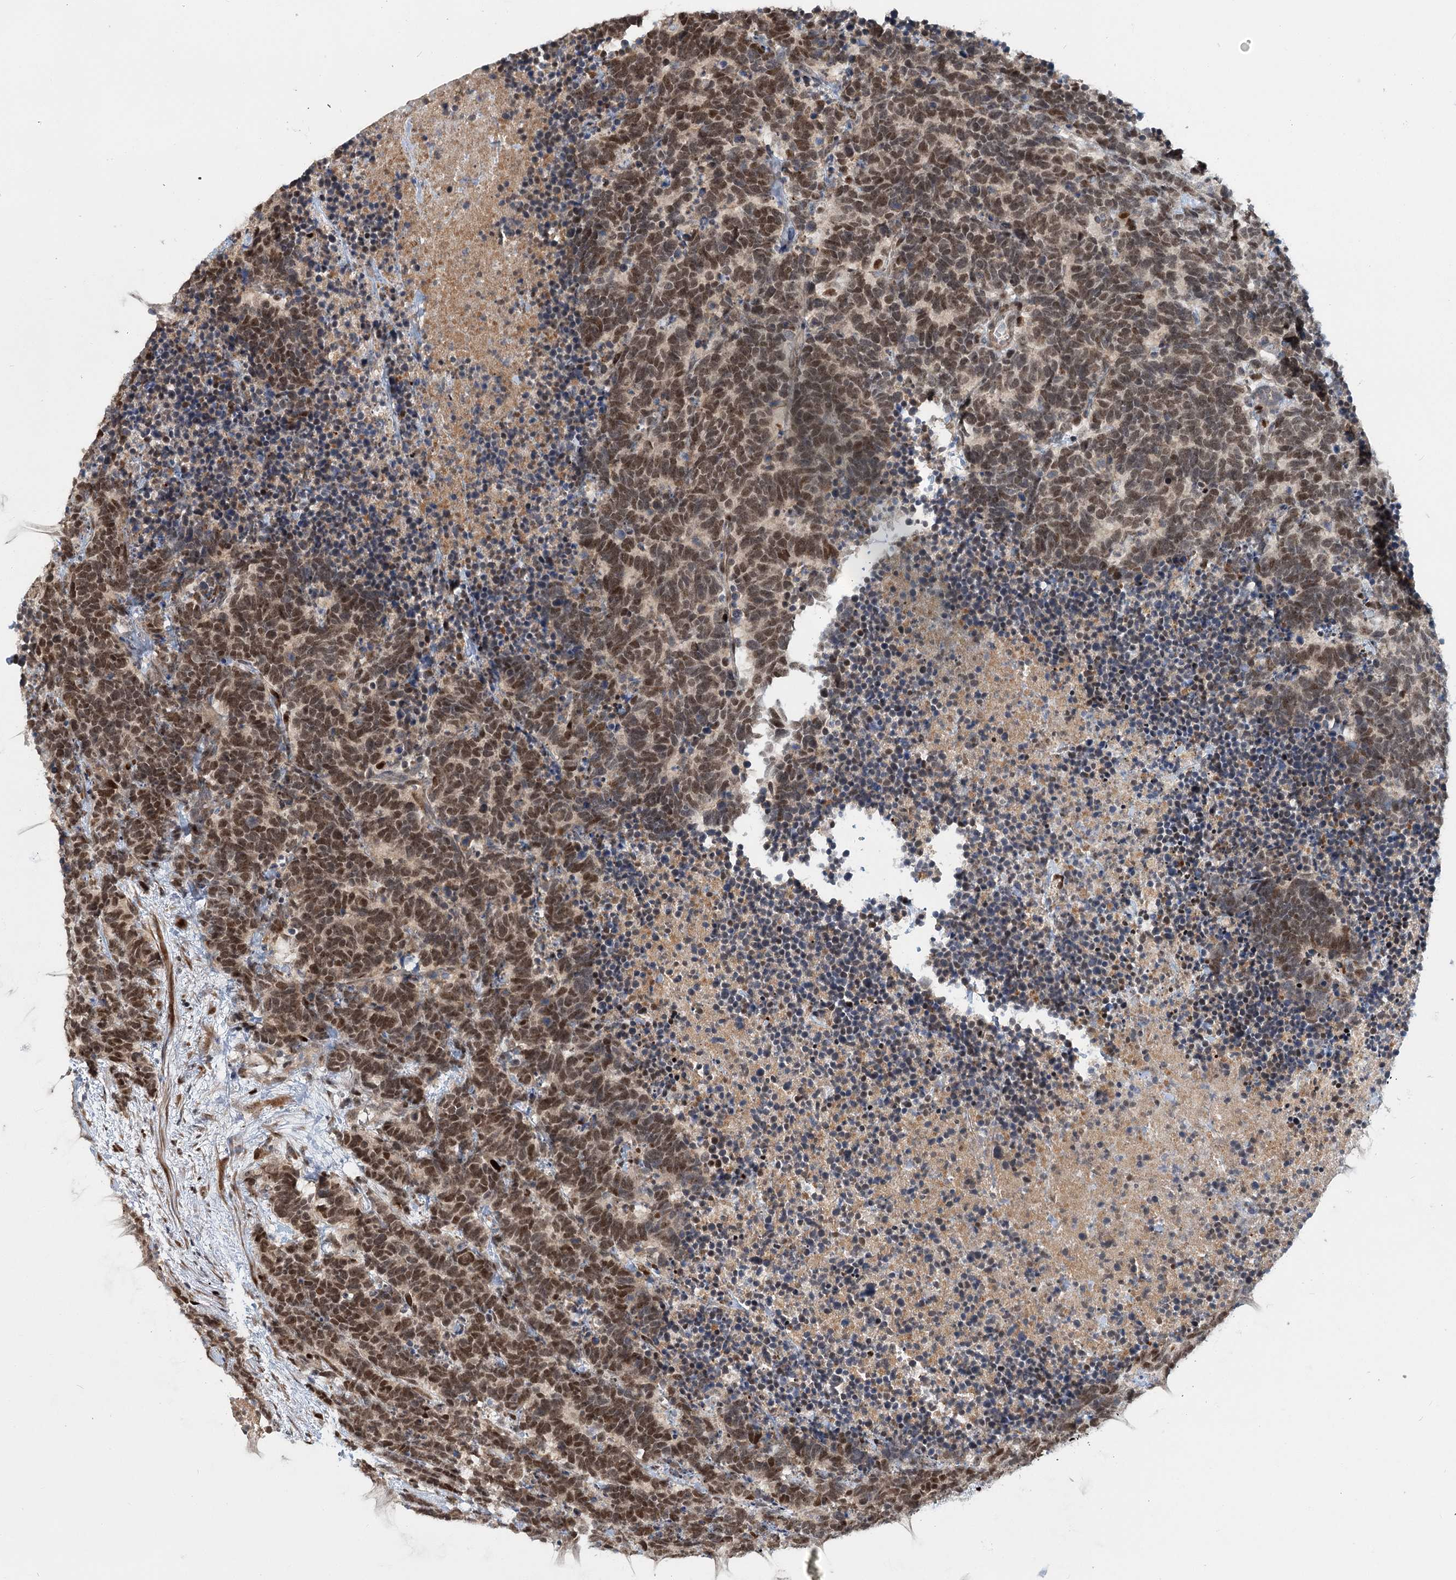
{"staining": {"intensity": "moderate", "quantity": ">75%", "location": "nuclear"}, "tissue": "carcinoid", "cell_type": "Tumor cells", "image_type": "cancer", "snomed": [{"axis": "morphology", "description": "Carcinoma, NOS"}, {"axis": "morphology", "description": "Carcinoid, malignant, NOS"}, {"axis": "topography", "description": "Urinary bladder"}], "caption": "IHC image of human carcinoma stained for a protein (brown), which exhibits medium levels of moderate nuclear staining in about >75% of tumor cells.", "gene": "PIK3C2A", "patient": {"sex": "male", "age": 57}}